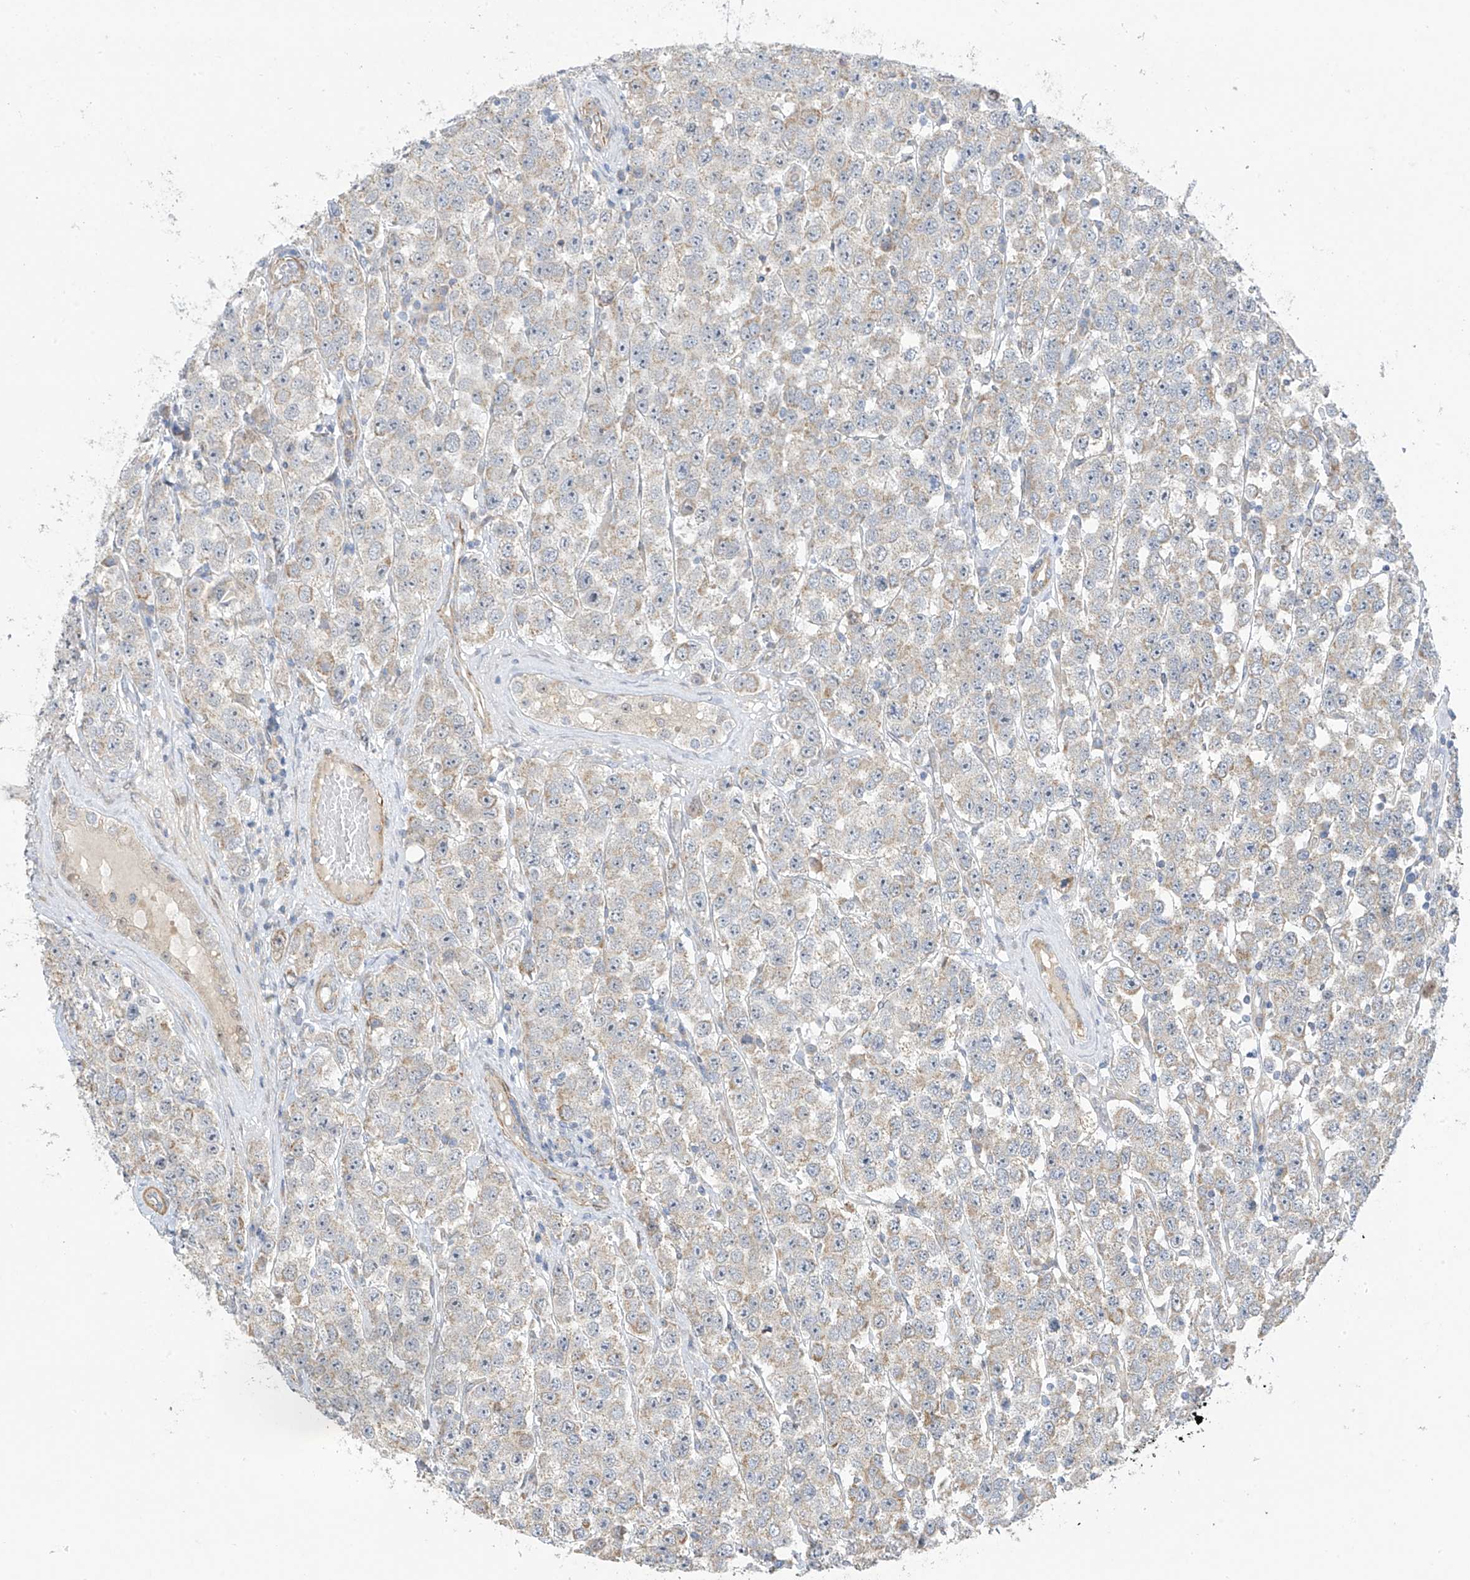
{"staining": {"intensity": "weak", "quantity": "25%-75%", "location": "cytoplasmic/membranous"}, "tissue": "testis cancer", "cell_type": "Tumor cells", "image_type": "cancer", "snomed": [{"axis": "morphology", "description": "Seminoma, NOS"}, {"axis": "topography", "description": "Testis"}], "caption": "This micrograph reveals immunohistochemistry (IHC) staining of testis cancer, with low weak cytoplasmic/membranous positivity in approximately 25%-75% of tumor cells.", "gene": "ZNF641", "patient": {"sex": "male", "age": 28}}